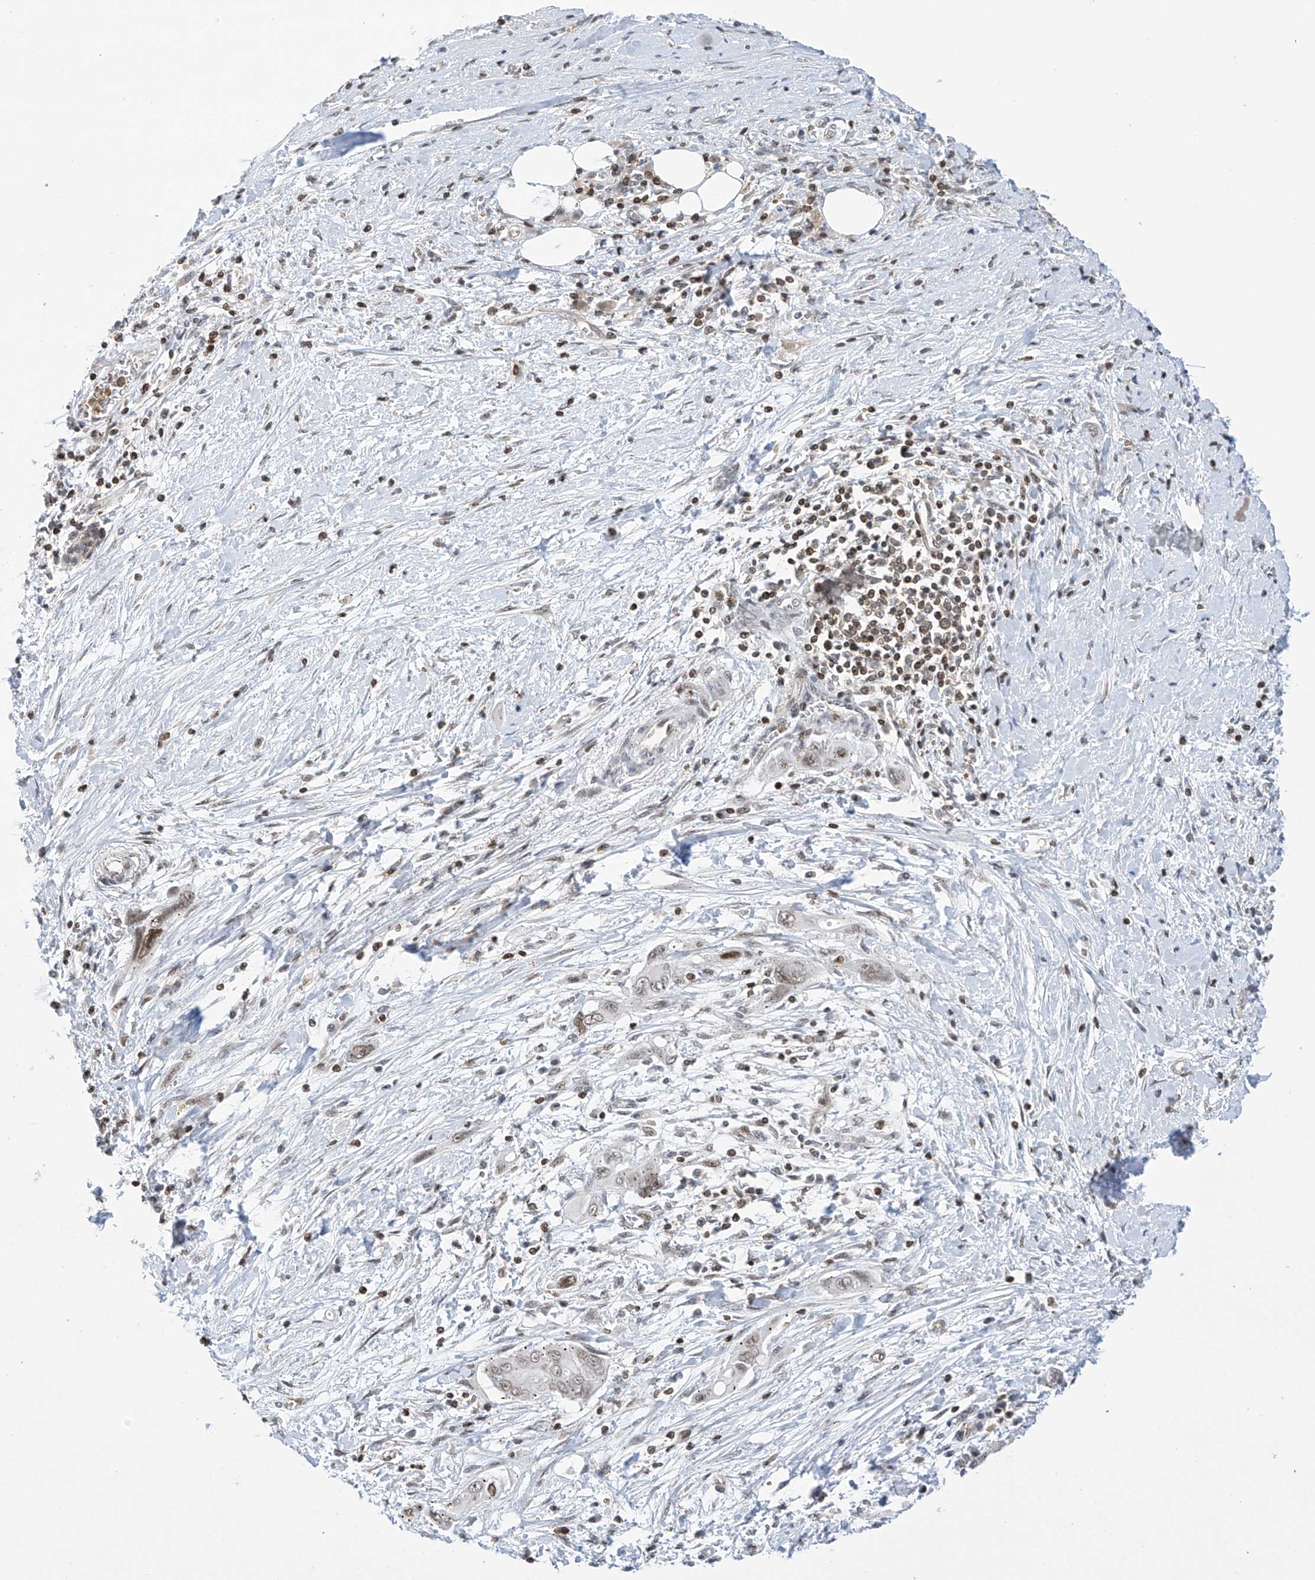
{"staining": {"intensity": "weak", "quantity": "25%-75%", "location": "nuclear"}, "tissue": "pancreatic cancer", "cell_type": "Tumor cells", "image_type": "cancer", "snomed": [{"axis": "morphology", "description": "Adenocarcinoma, NOS"}, {"axis": "topography", "description": "Pancreas"}], "caption": "Pancreatic adenocarcinoma was stained to show a protein in brown. There is low levels of weak nuclear staining in about 25%-75% of tumor cells.", "gene": "MSL3", "patient": {"sex": "male", "age": 58}}